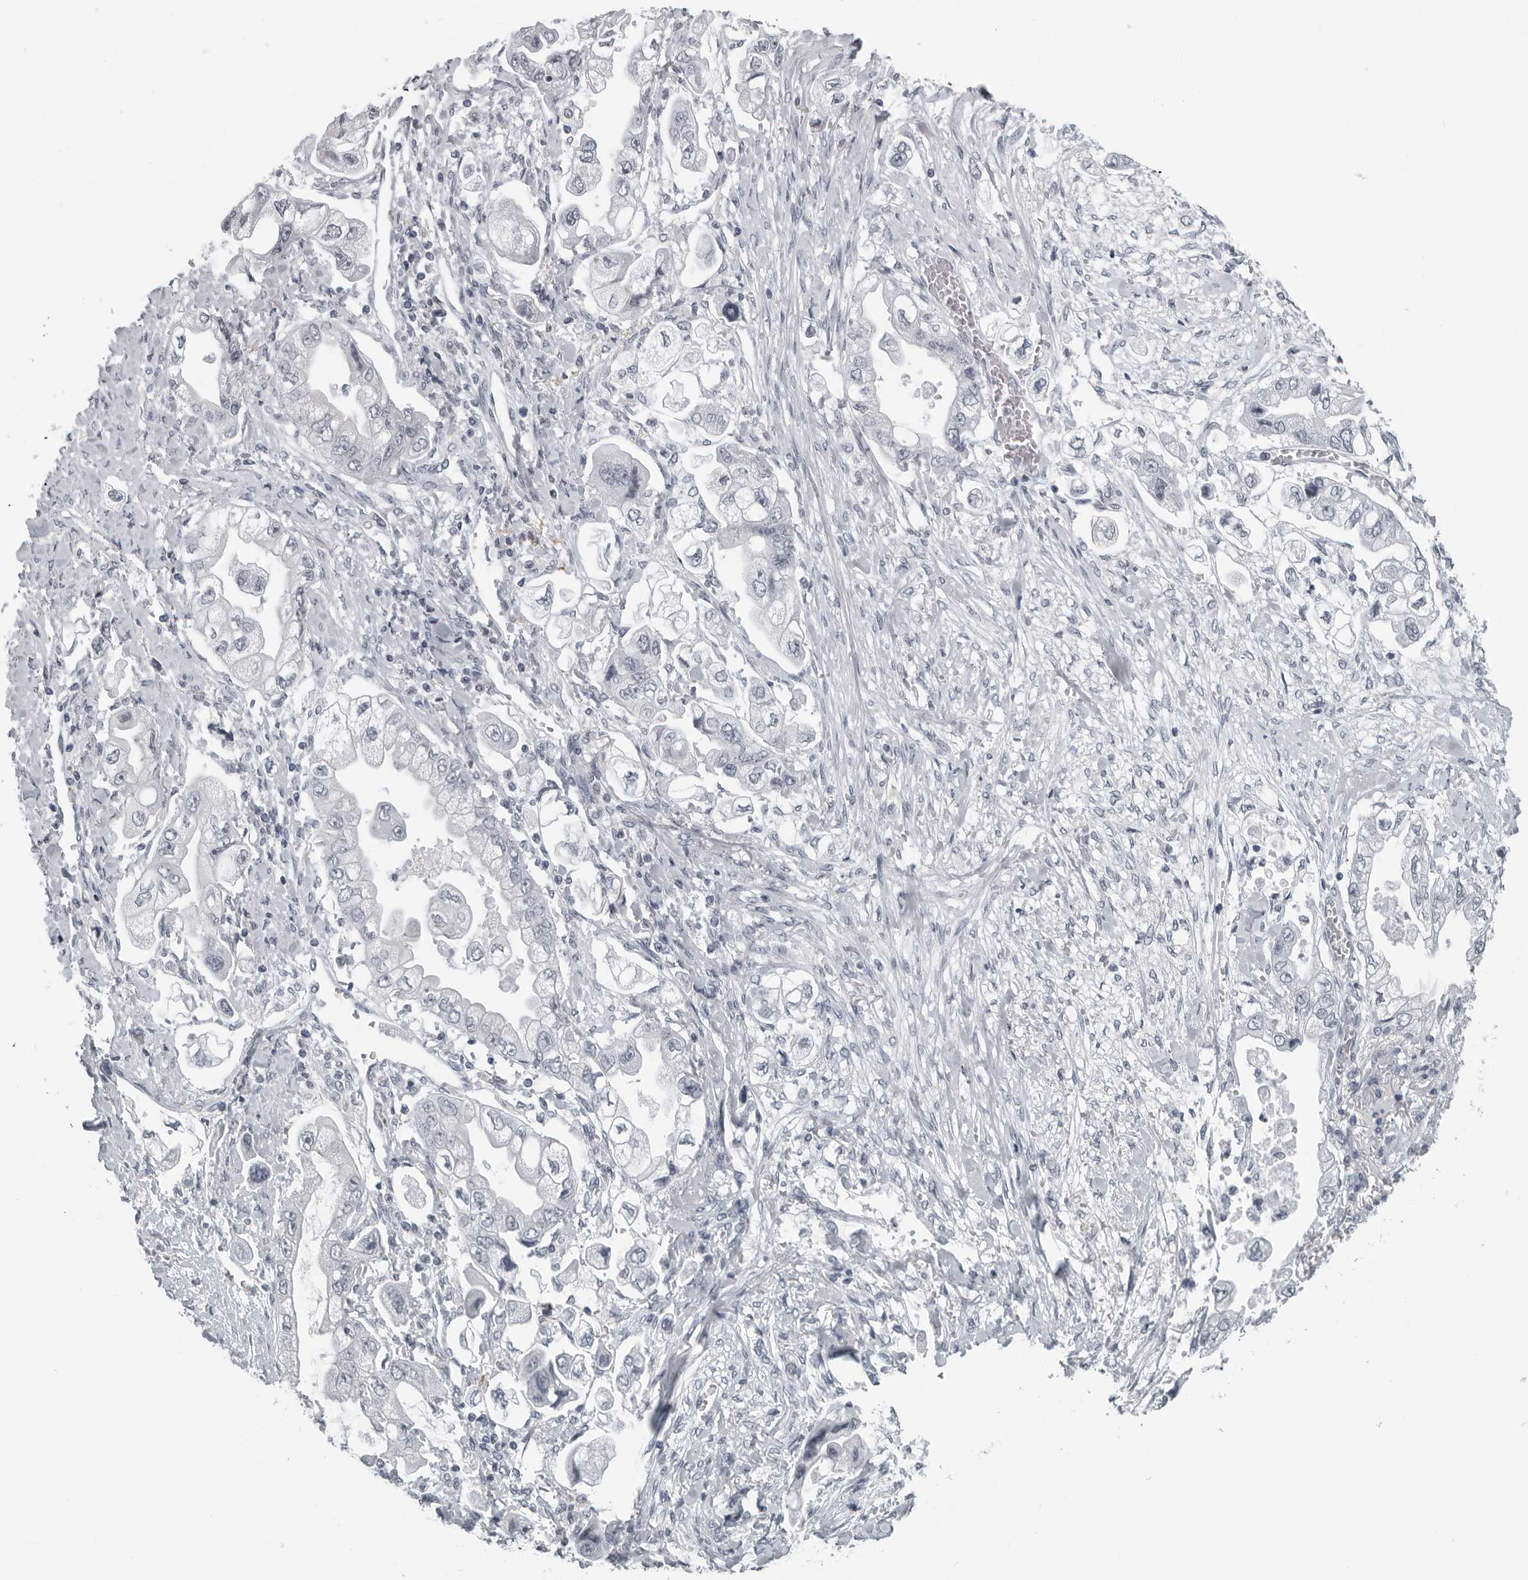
{"staining": {"intensity": "negative", "quantity": "none", "location": "none"}, "tissue": "stomach cancer", "cell_type": "Tumor cells", "image_type": "cancer", "snomed": [{"axis": "morphology", "description": "Adenocarcinoma, NOS"}, {"axis": "topography", "description": "Stomach"}], "caption": "An IHC image of stomach cancer is shown. There is no staining in tumor cells of stomach cancer. (DAB immunohistochemistry, high magnification).", "gene": "OPLAH", "patient": {"sex": "male", "age": 62}}